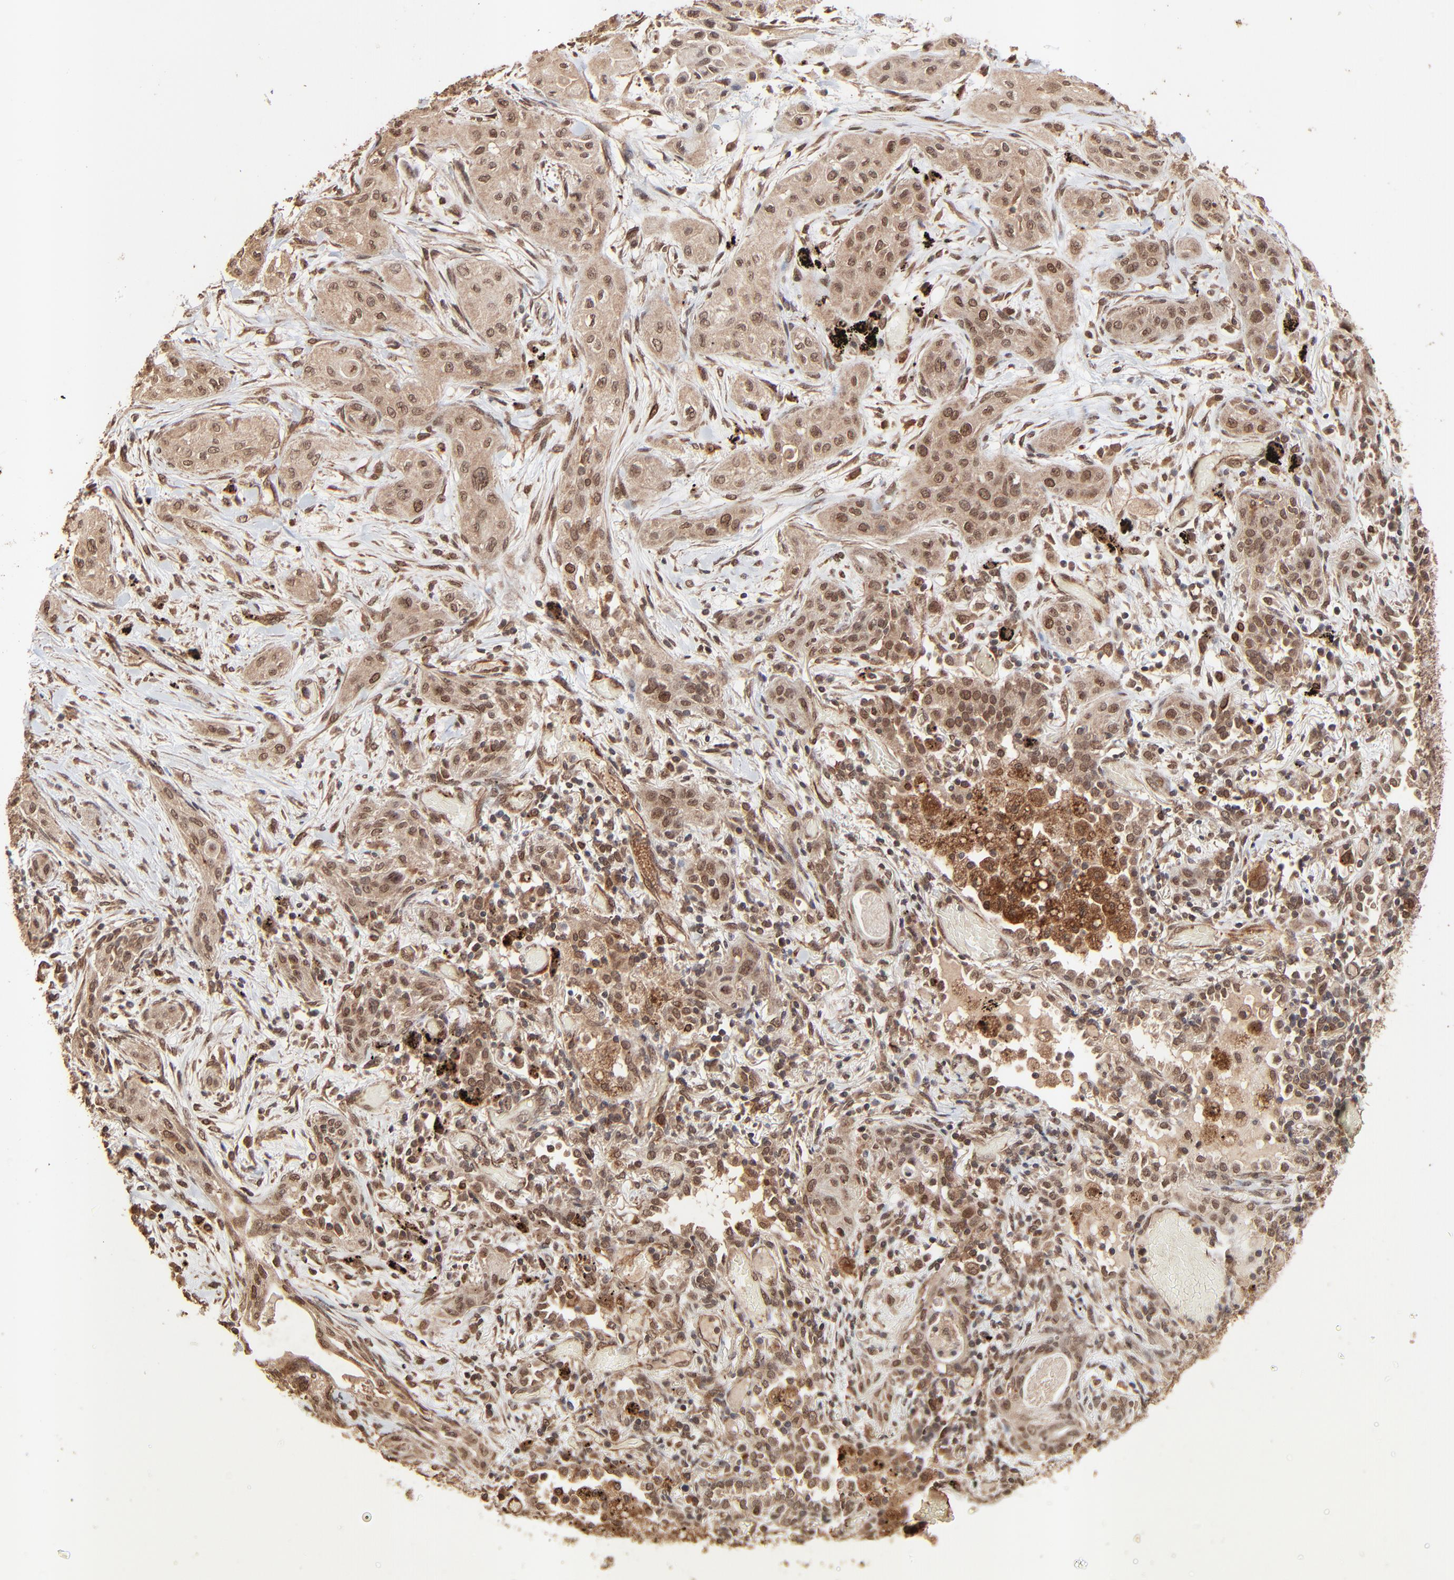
{"staining": {"intensity": "moderate", "quantity": ">75%", "location": "cytoplasmic/membranous,nuclear"}, "tissue": "lung cancer", "cell_type": "Tumor cells", "image_type": "cancer", "snomed": [{"axis": "morphology", "description": "Squamous cell carcinoma, NOS"}, {"axis": "topography", "description": "Lung"}], "caption": "High-power microscopy captured an immunohistochemistry photomicrograph of lung squamous cell carcinoma, revealing moderate cytoplasmic/membranous and nuclear positivity in approximately >75% of tumor cells.", "gene": "FAM227A", "patient": {"sex": "female", "age": 47}}